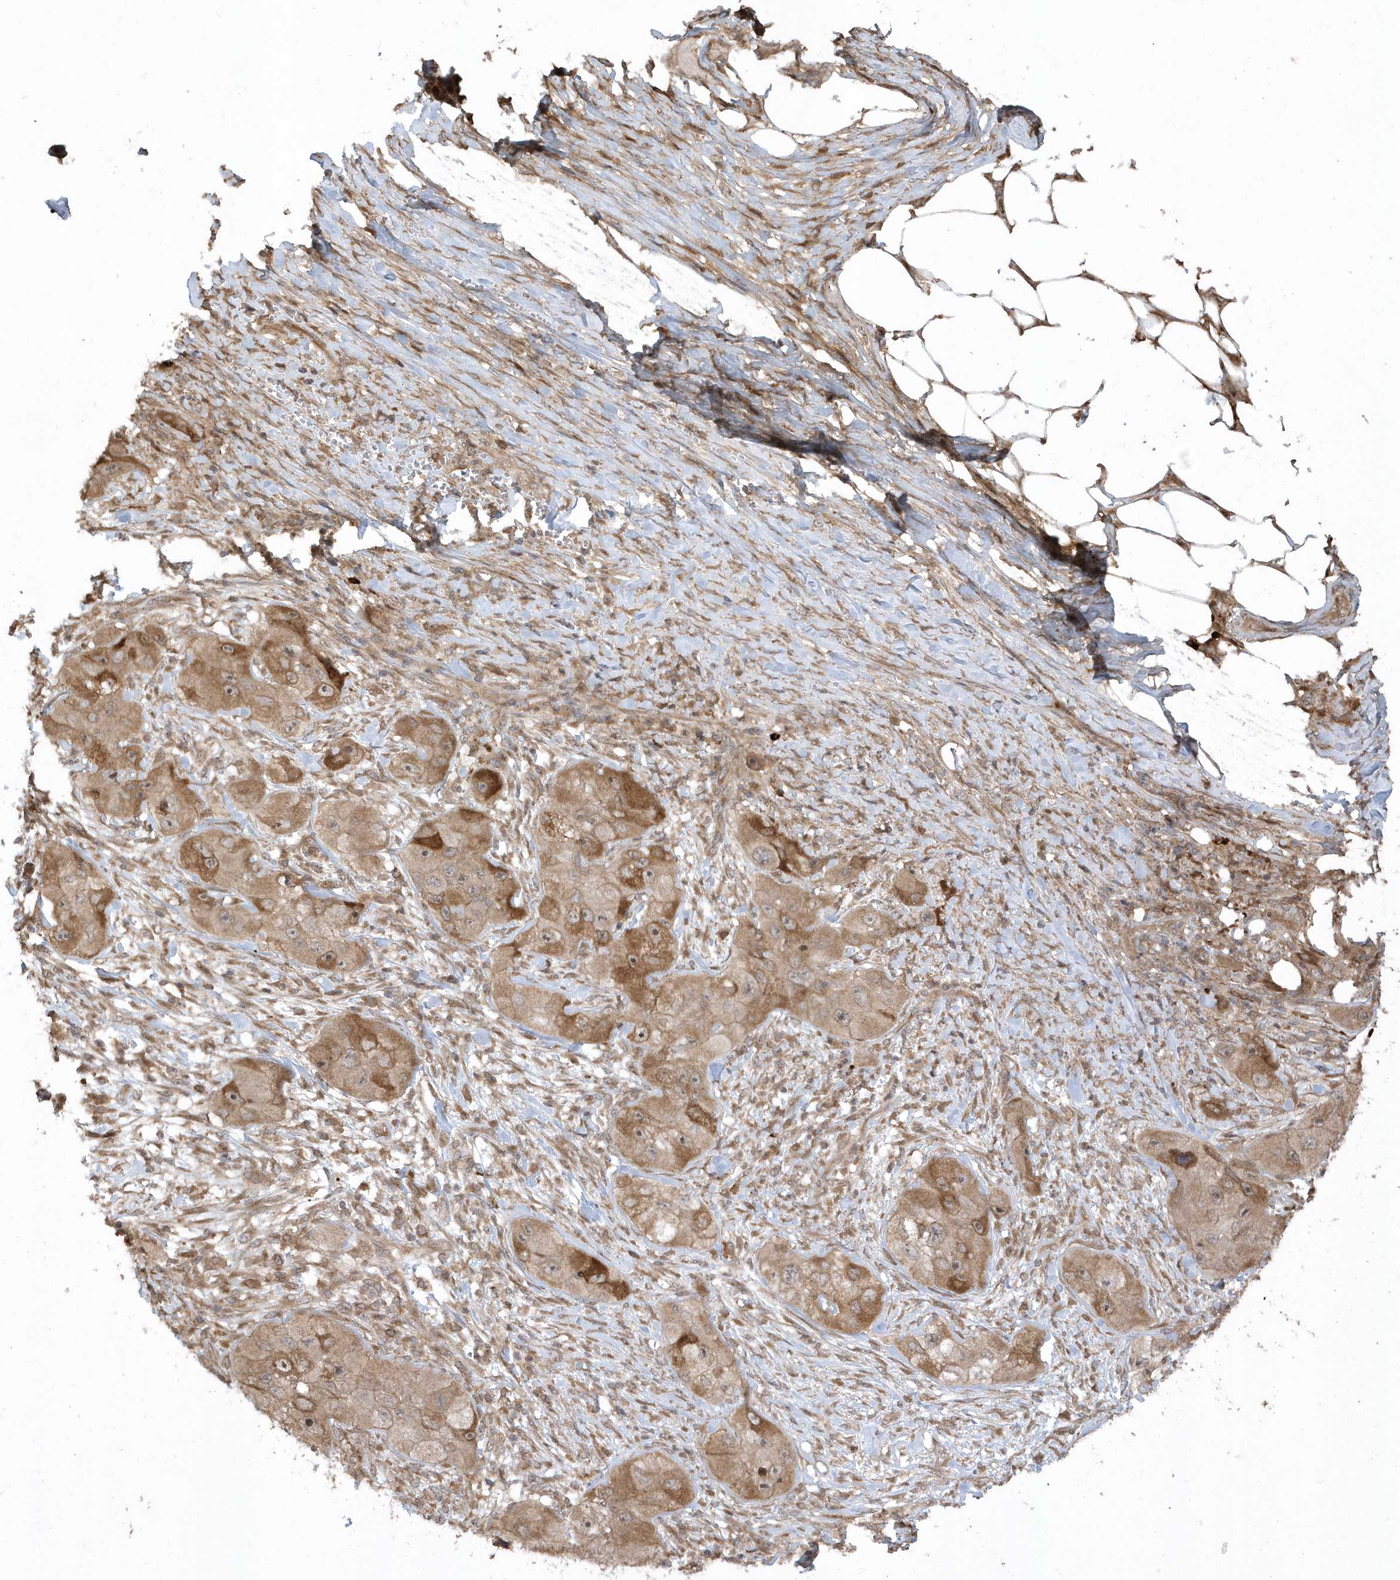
{"staining": {"intensity": "moderate", "quantity": "25%-75%", "location": "cytoplasmic/membranous,nuclear"}, "tissue": "skin cancer", "cell_type": "Tumor cells", "image_type": "cancer", "snomed": [{"axis": "morphology", "description": "Squamous cell carcinoma, NOS"}, {"axis": "topography", "description": "Skin"}, {"axis": "topography", "description": "Subcutis"}], "caption": "Immunohistochemical staining of human skin squamous cell carcinoma displays moderate cytoplasmic/membranous and nuclear protein staining in approximately 25%-75% of tumor cells. (Stains: DAB in brown, nuclei in blue, Microscopy: brightfield microscopy at high magnification).", "gene": "HERPUD1", "patient": {"sex": "male", "age": 73}}